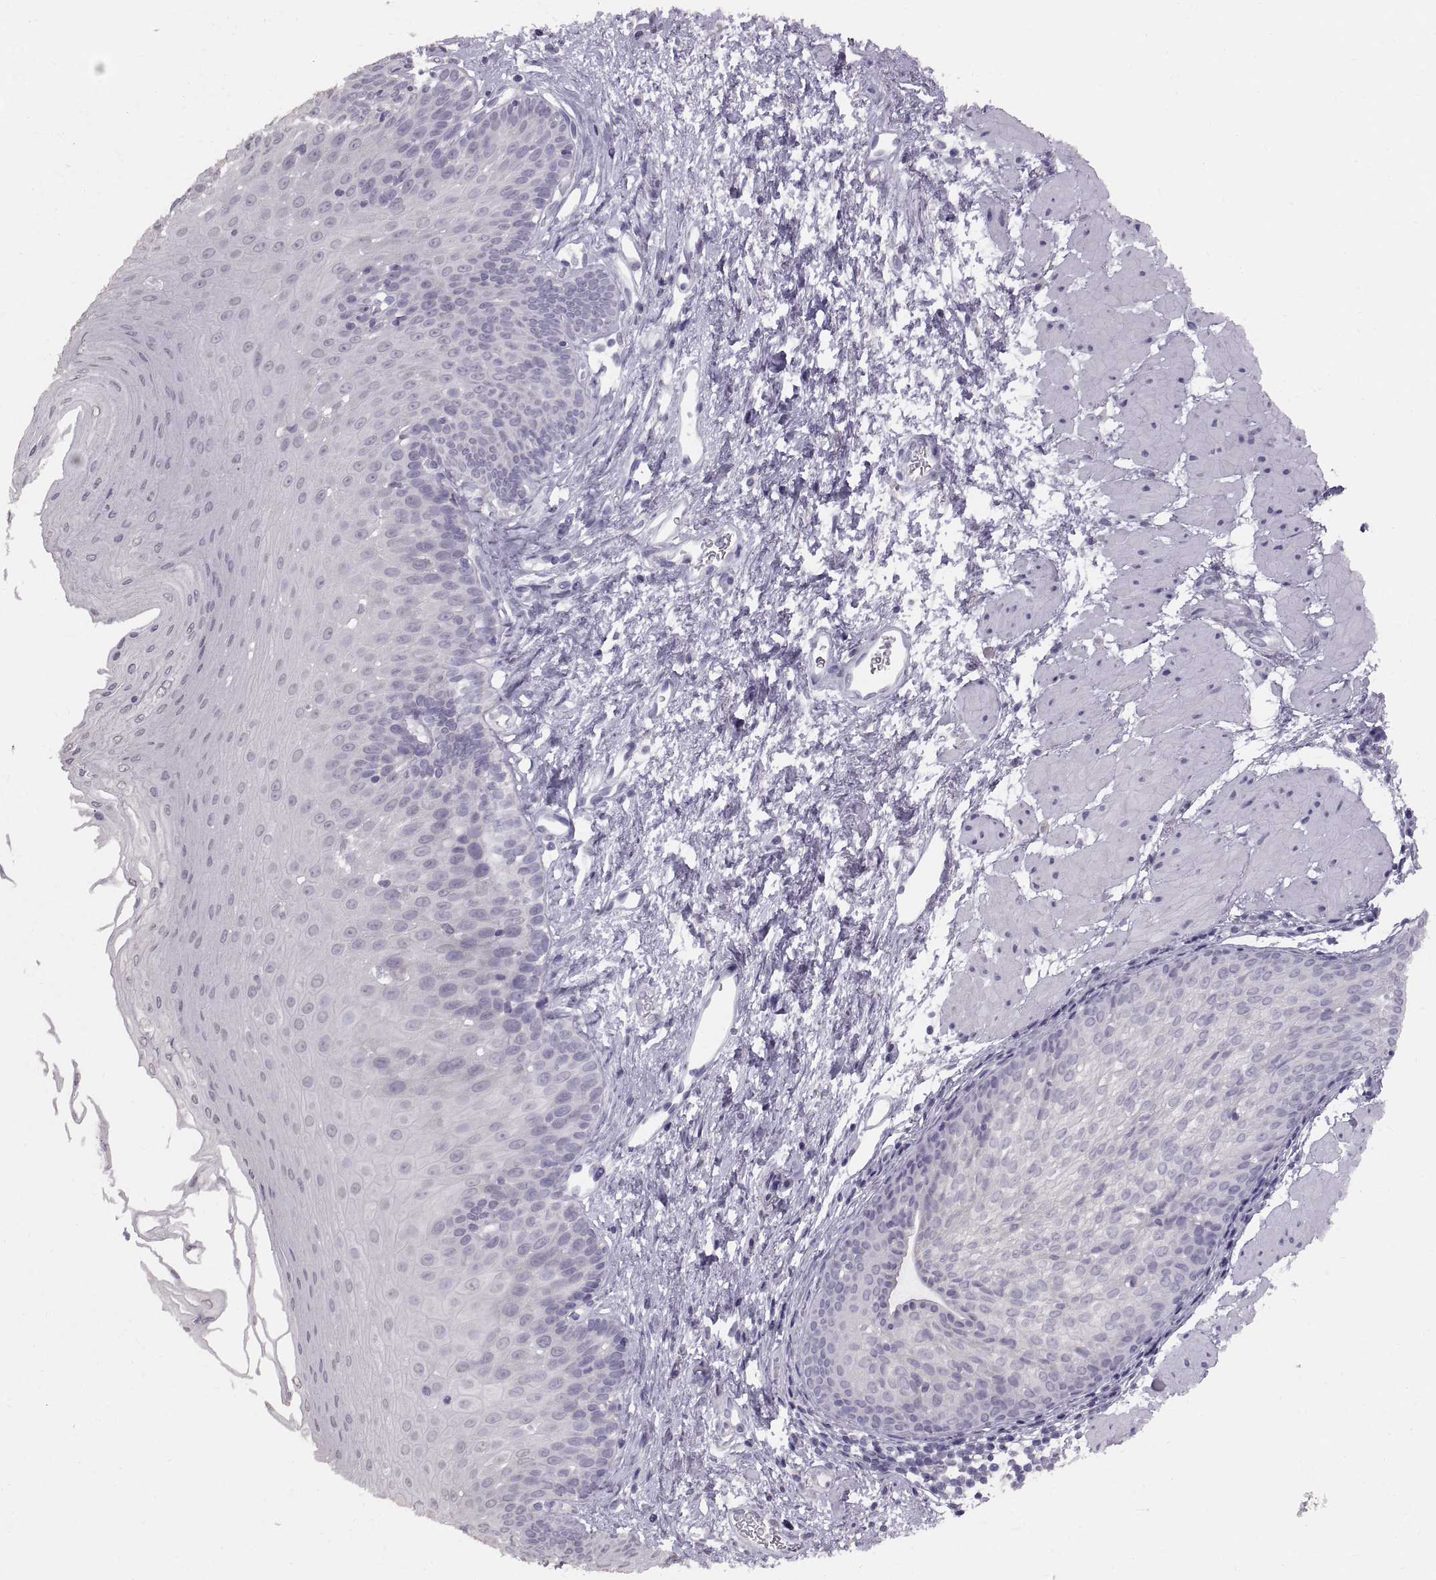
{"staining": {"intensity": "negative", "quantity": "none", "location": "none"}, "tissue": "esophagus", "cell_type": "Squamous epithelial cells", "image_type": "normal", "snomed": [{"axis": "morphology", "description": "Normal tissue, NOS"}, {"axis": "topography", "description": "Esophagus"}], "caption": "Immunohistochemistry (IHC) micrograph of normal esophagus: human esophagus stained with DAB exhibits no significant protein positivity in squamous epithelial cells. (Stains: DAB (3,3'-diaminobenzidine) IHC with hematoxylin counter stain, Microscopy: brightfield microscopy at high magnification).", "gene": "WBP2NL", "patient": {"sex": "female", "age": 62}}